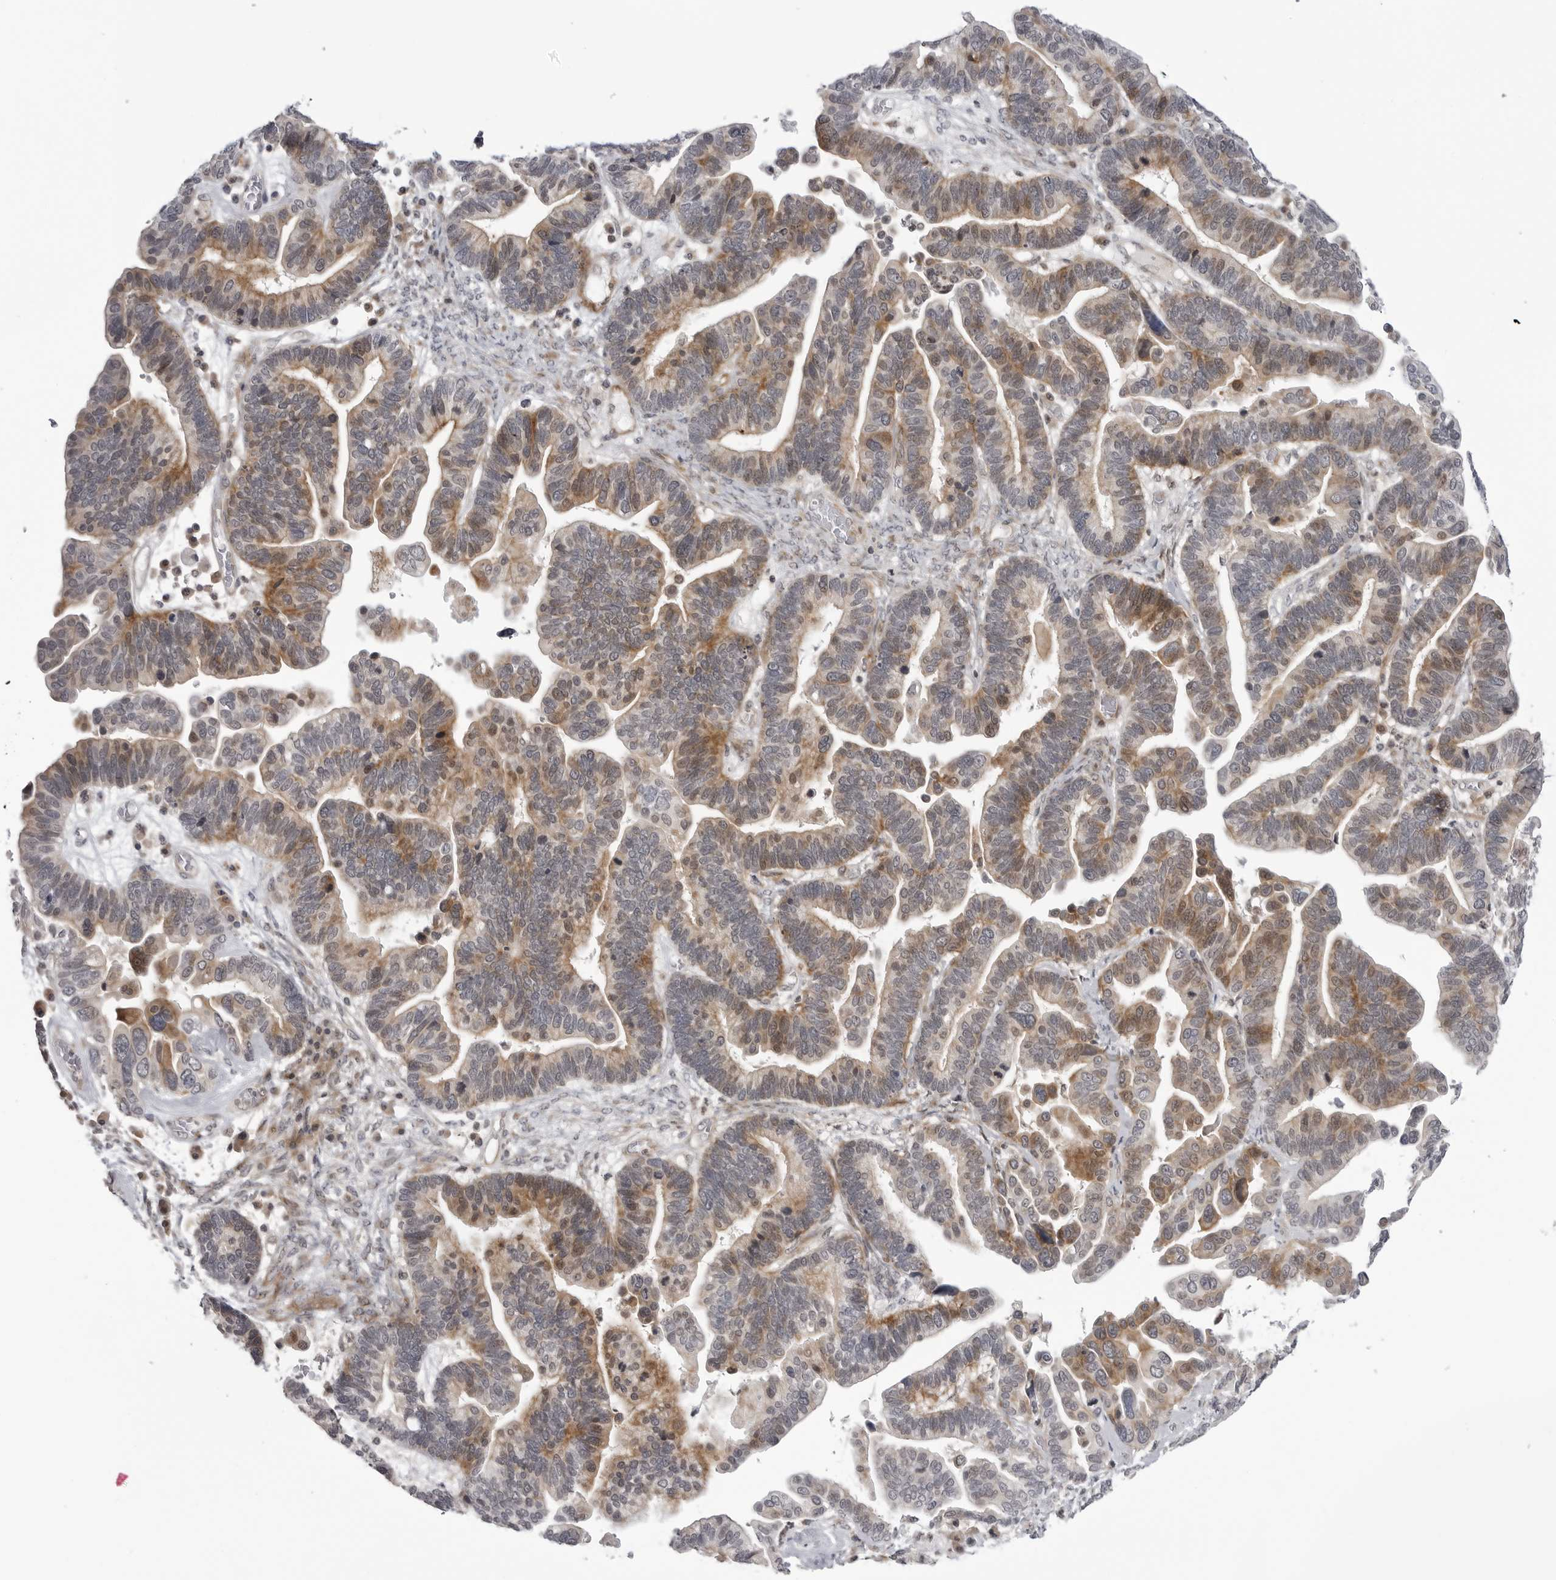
{"staining": {"intensity": "moderate", "quantity": ">75%", "location": "cytoplasmic/membranous"}, "tissue": "ovarian cancer", "cell_type": "Tumor cells", "image_type": "cancer", "snomed": [{"axis": "morphology", "description": "Cystadenocarcinoma, serous, NOS"}, {"axis": "topography", "description": "Ovary"}], "caption": "A micrograph of ovarian cancer (serous cystadenocarcinoma) stained for a protein shows moderate cytoplasmic/membranous brown staining in tumor cells. The protein of interest is stained brown, and the nuclei are stained in blue (DAB IHC with brightfield microscopy, high magnification).", "gene": "ADAMTS5", "patient": {"sex": "female", "age": 56}}